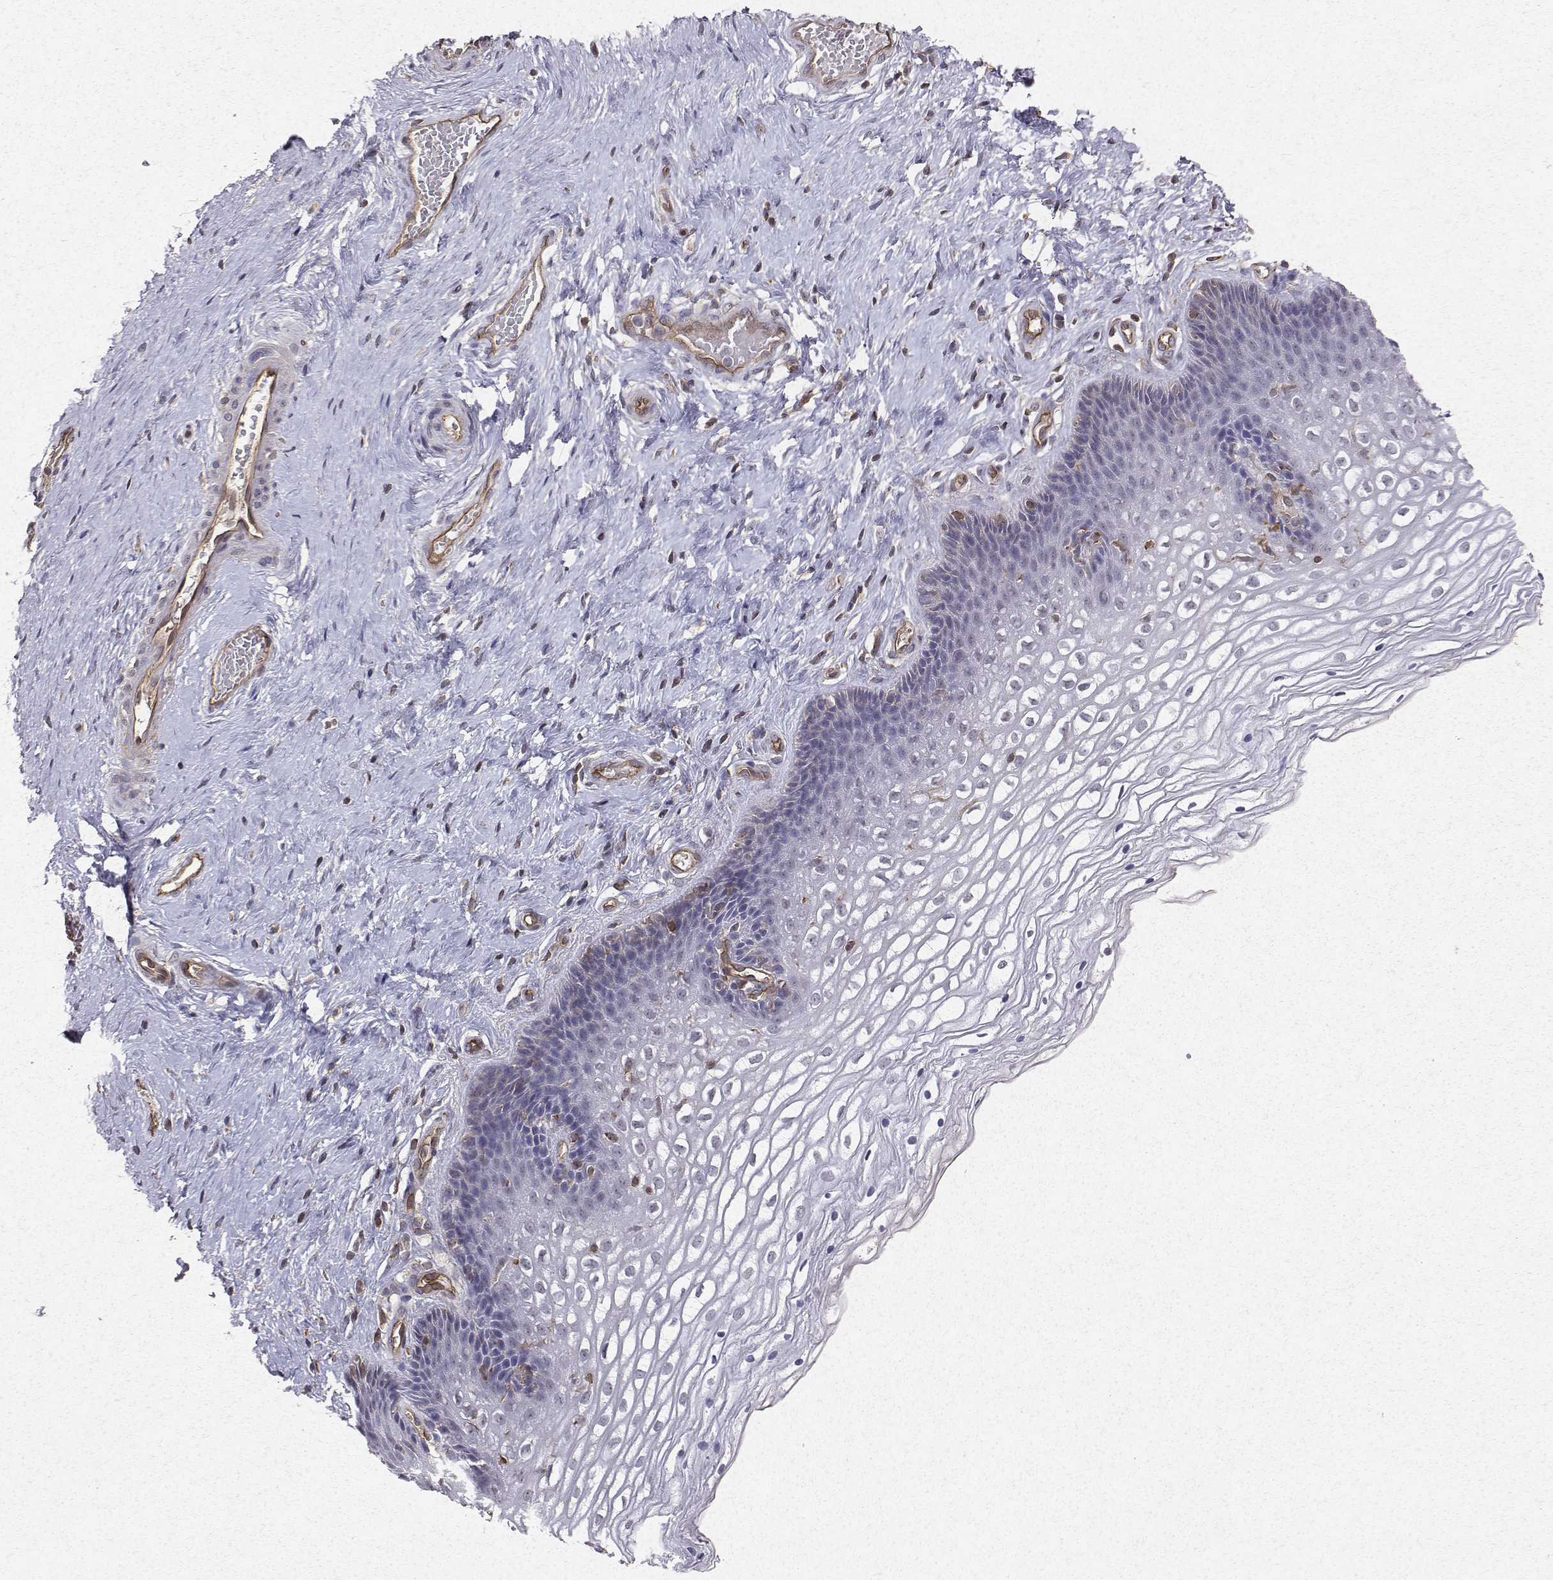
{"staining": {"intensity": "negative", "quantity": "none", "location": "none"}, "tissue": "cervix", "cell_type": "Squamous epithelial cells", "image_type": "normal", "snomed": [{"axis": "morphology", "description": "Normal tissue, NOS"}, {"axis": "topography", "description": "Cervix"}], "caption": "IHC of unremarkable cervix reveals no positivity in squamous epithelial cells. The staining is performed using DAB (3,3'-diaminobenzidine) brown chromogen with nuclei counter-stained in using hematoxylin.", "gene": "PTPRG", "patient": {"sex": "female", "age": 34}}